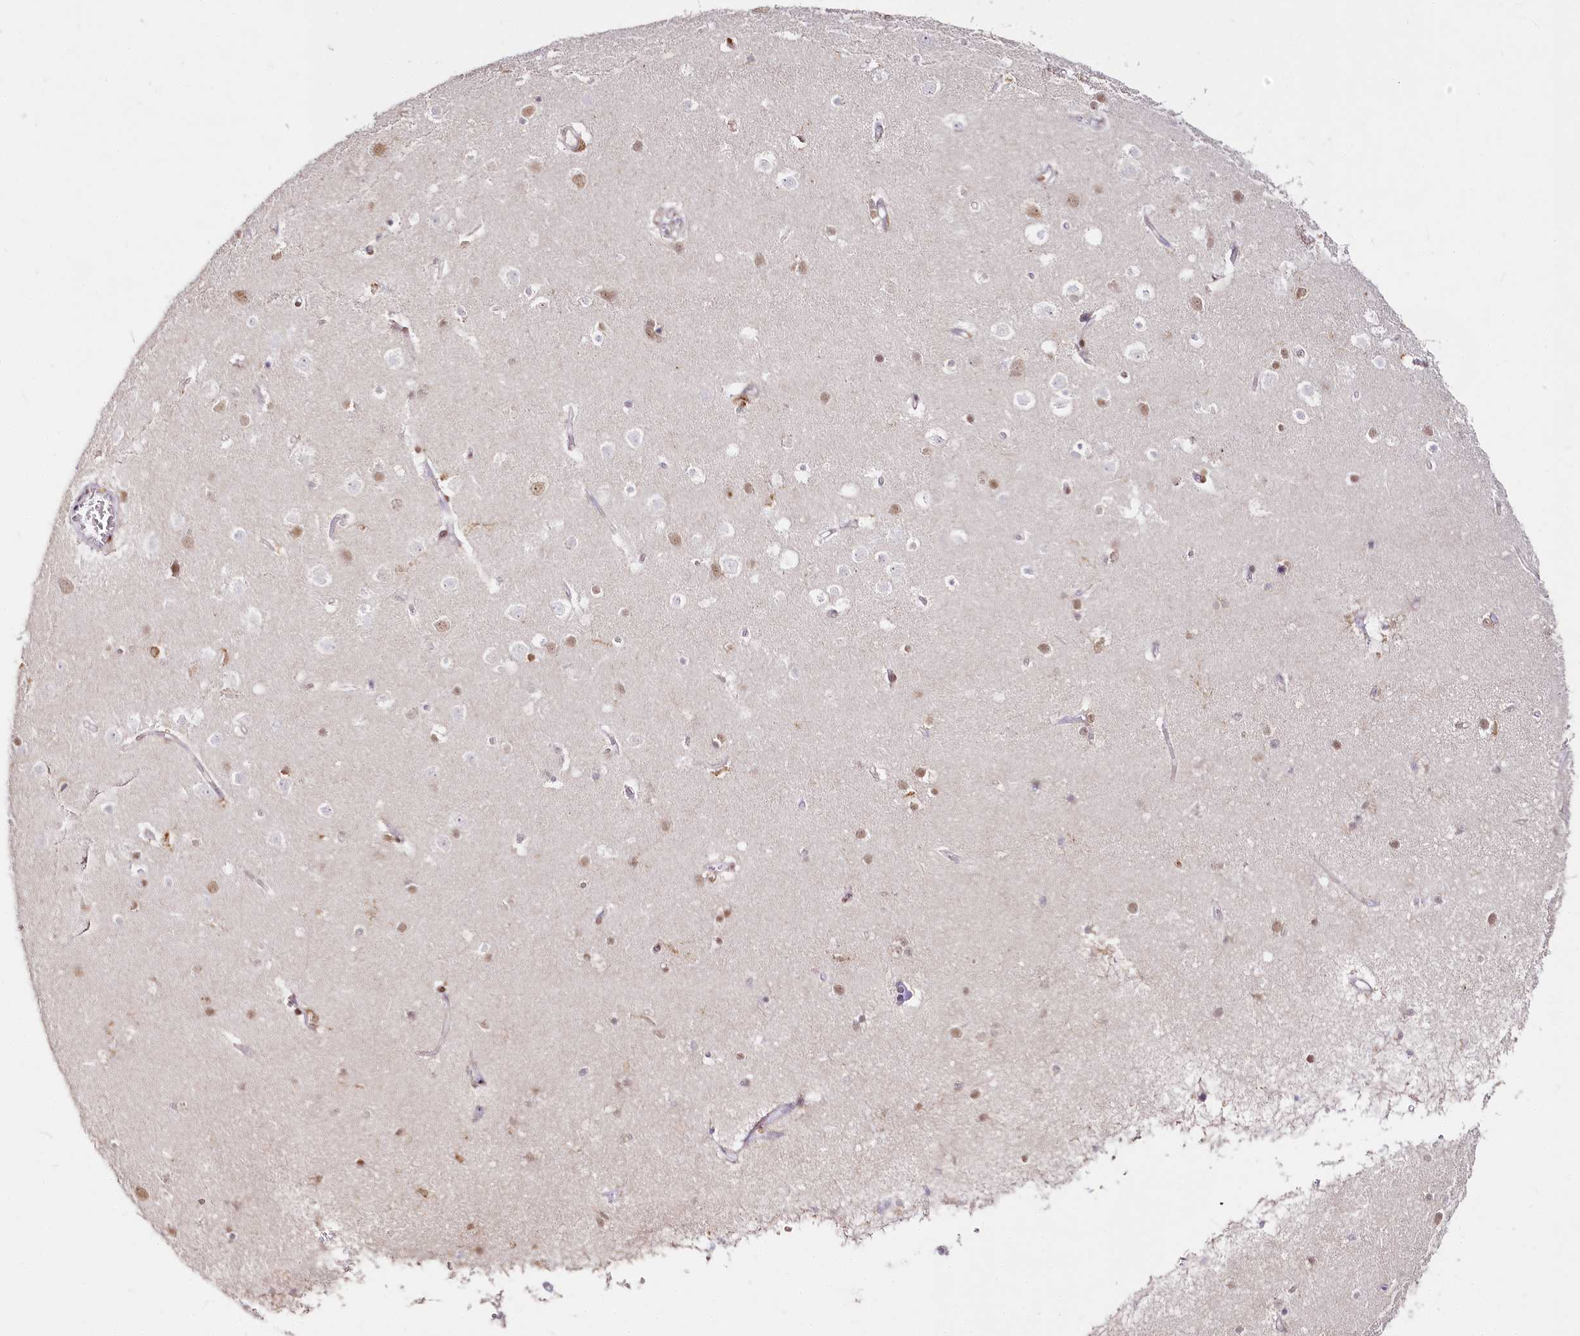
{"staining": {"intensity": "negative", "quantity": "none", "location": "none"}, "tissue": "cerebral cortex", "cell_type": "Endothelial cells", "image_type": "normal", "snomed": [{"axis": "morphology", "description": "Normal tissue, NOS"}, {"axis": "topography", "description": "Cerebral cortex"}], "caption": "Unremarkable cerebral cortex was stained to show a protein in brown. There is no significant expression in endothelial cells. (DAB IHC, high magnification).", "gene": "DOCK2", "patient": {"sex": "male", "age": 54}}